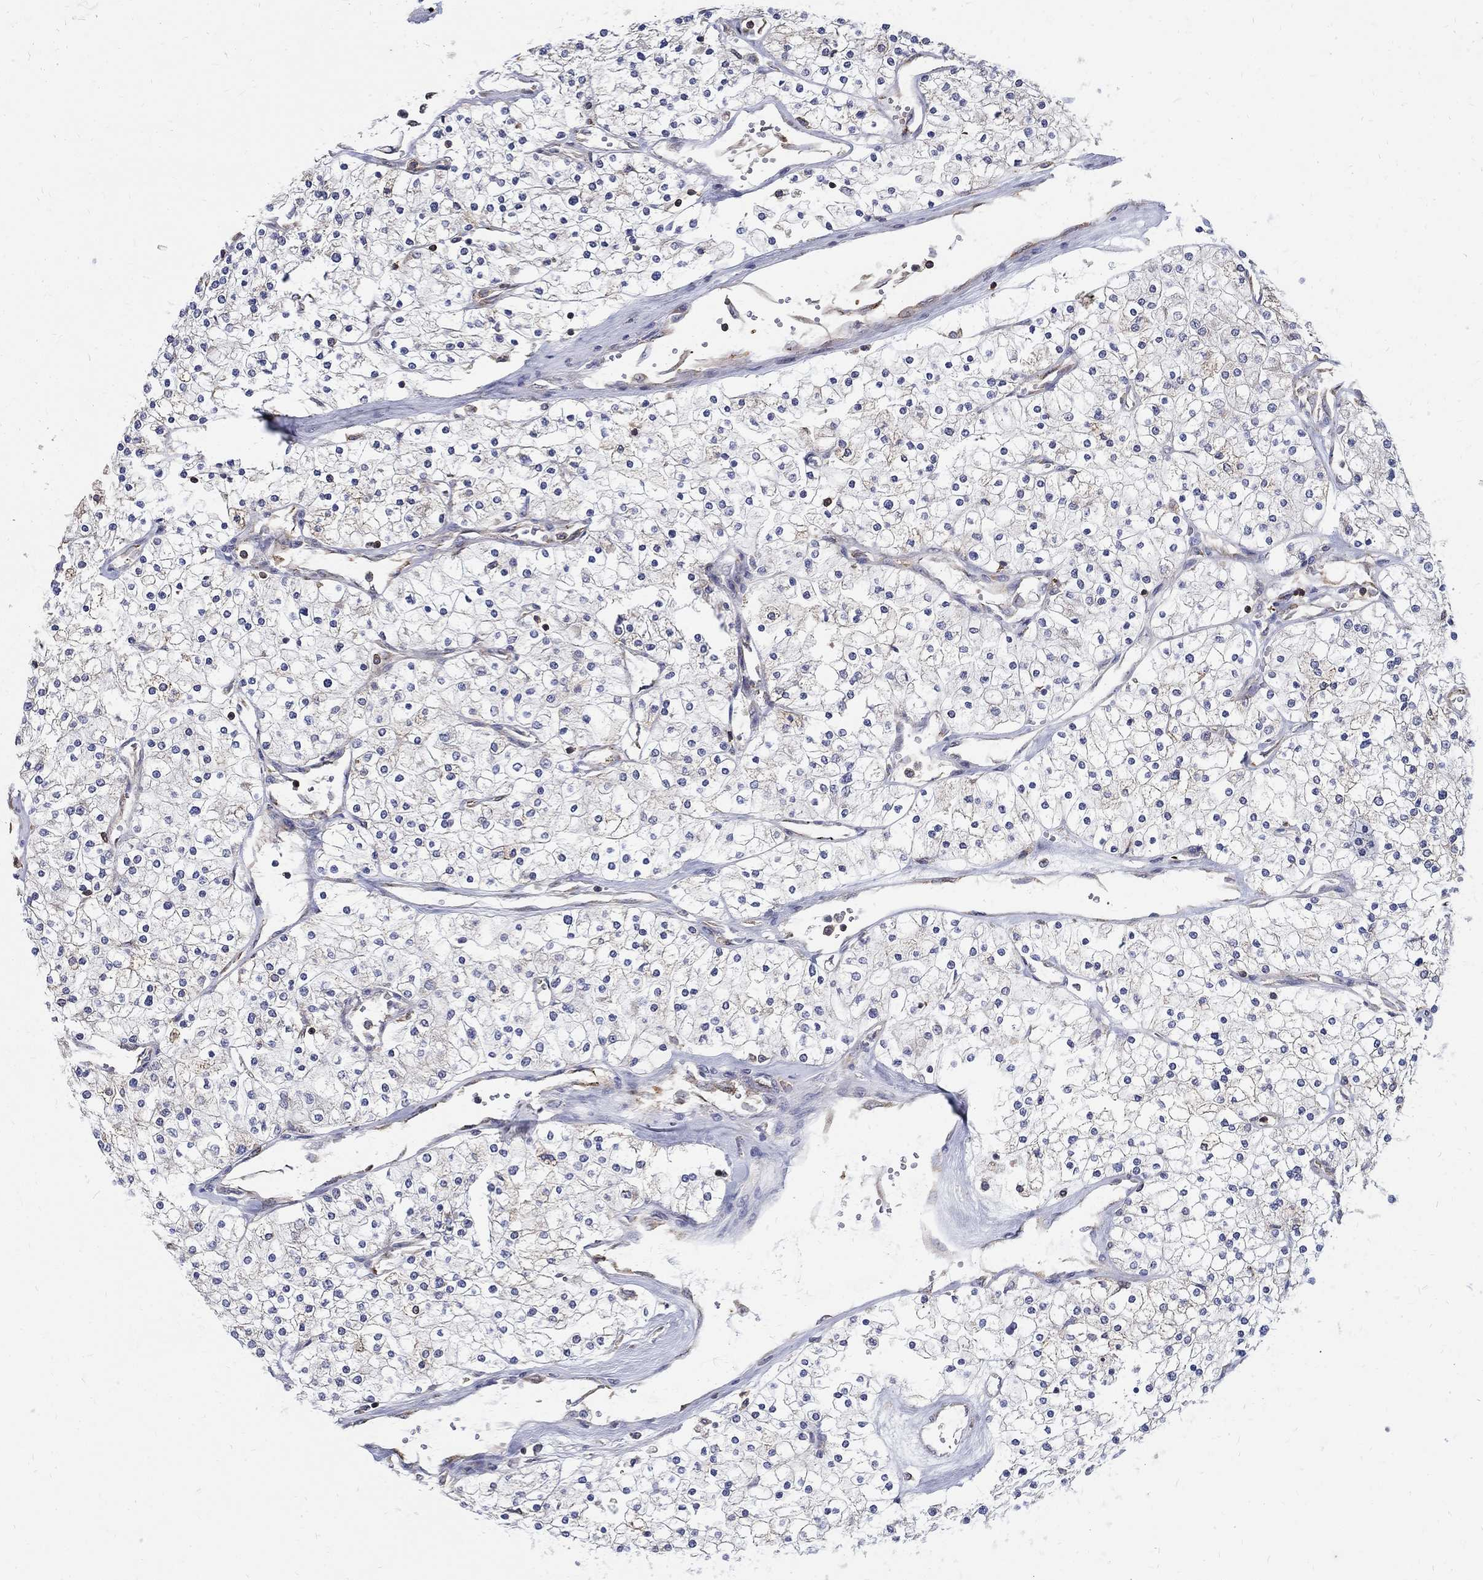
{"staining": {"intensity": "negative", "quantity": "none", "location": "none"}, "tissue": "renal cancer", "cell_type": "Tumor cells", "image_type": "cancer", "snomed": [{"axis": "morphology", "description": "Adenocarcinoma, NOS"}, {"axis": "topography", "description": "Kidney"}], "caption": "Tumor cells are negative for protein expression in human adenocarcinoma (renal). The staining is performed using DAB brown chromogen with nuclei counter-stained in using hematoxylin.", "gene": "AGAP2", "patient": {"sex": "male", "age": 80}}